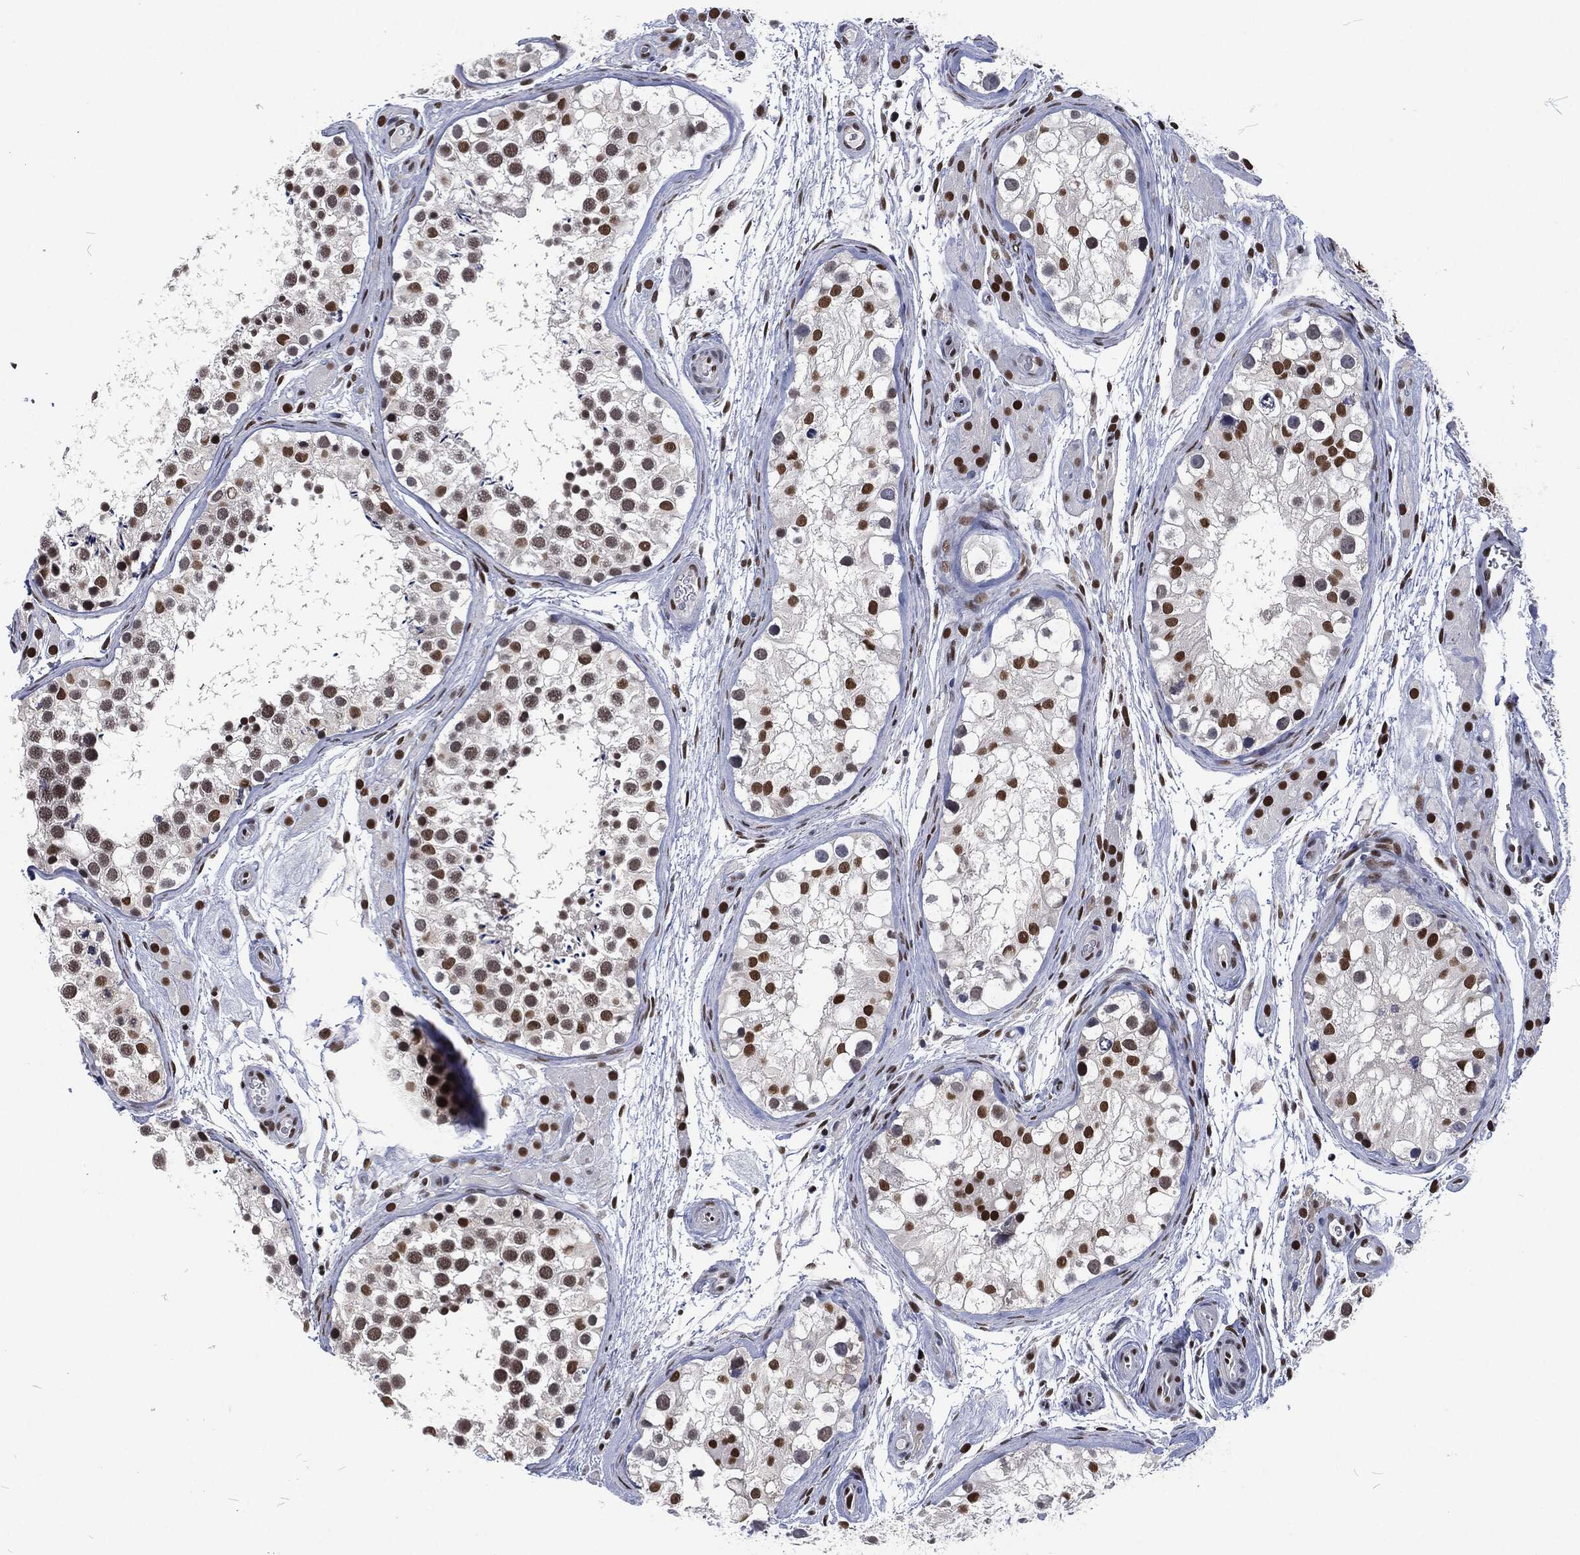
{"staining": {"intensity": "strong", "quantity": "25%-75%", "location": "nuclear"}, "tissue": "testis", "cell_type": "Cells in seminiferous ducts", "image_type": "normal", "snomed": [{"axis": "morphology", "description": "Normal tissue, NOS"}, {"axis": "topography", "description": "Testis"}], "caption": "A micrograph of testis stained for a protein displays strong nuclear brown staining in cells in seminiferous ducts. (brown staining indicates protein expression, while blue staining denotes nuclei).", "gene": "DCPS", "patient": {"sex": "male", "age": 31}}